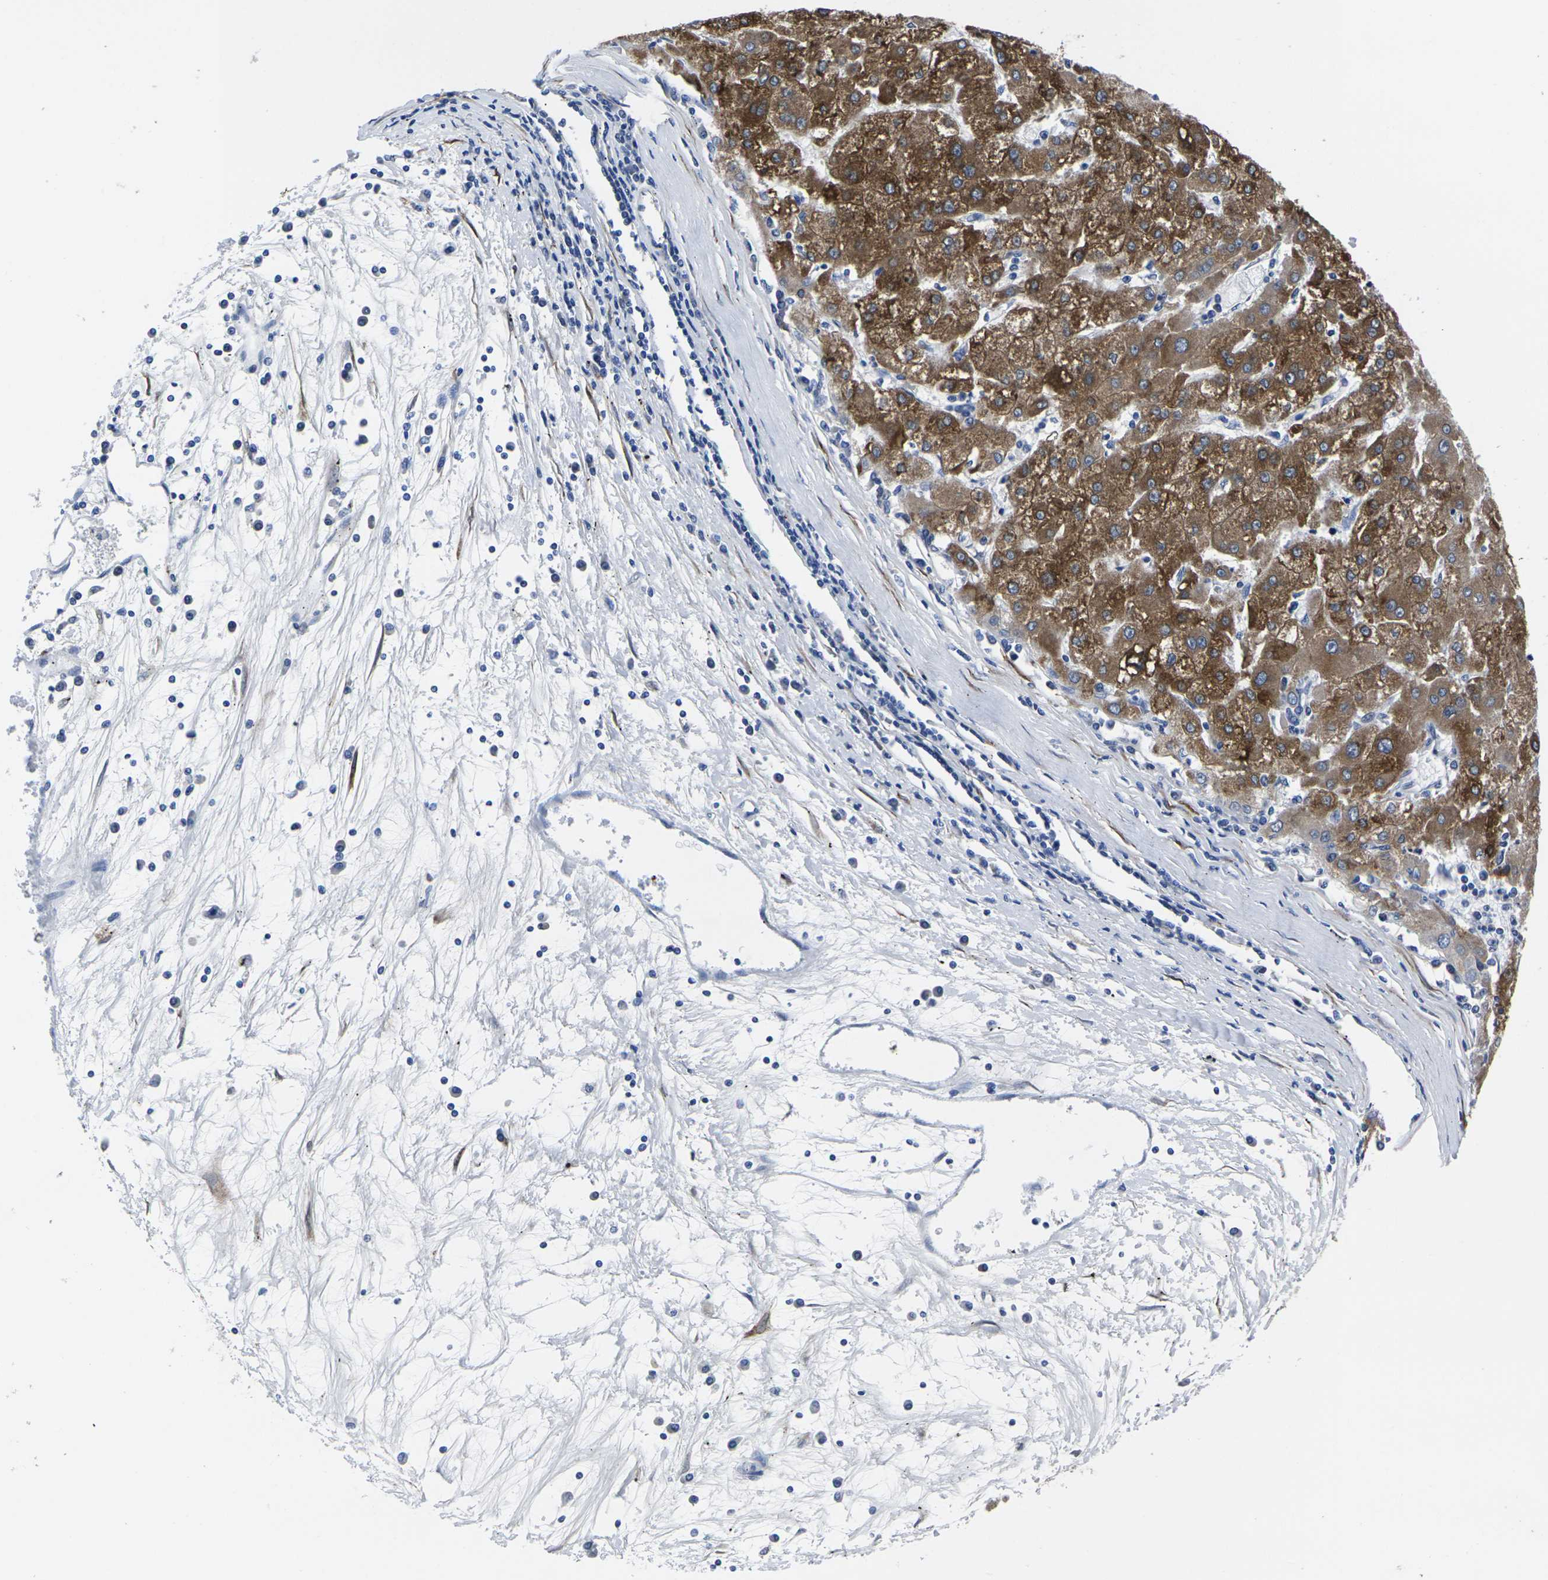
{"staining": {"intensity": "moderate", "quantity": ">75%", "location": "cytoplasmic/membranous"}, "tissue": "liver cancer", "cell_type": "Tumor cells", "image_type": "cancer", "snomed": [{"axis": "morphology", "description": "Carcinoma, Hepatocellular, NOS"}, {"axis": "topography", "description": "Liver"}], "caption": "Hepatocellular carcinoma (liver) stained for a protein displays moderate cytoplasmic/membranous positivity in tumor cells.", "gene": "CYP2C8", "patient": {"sex": "male", "age": 72}}